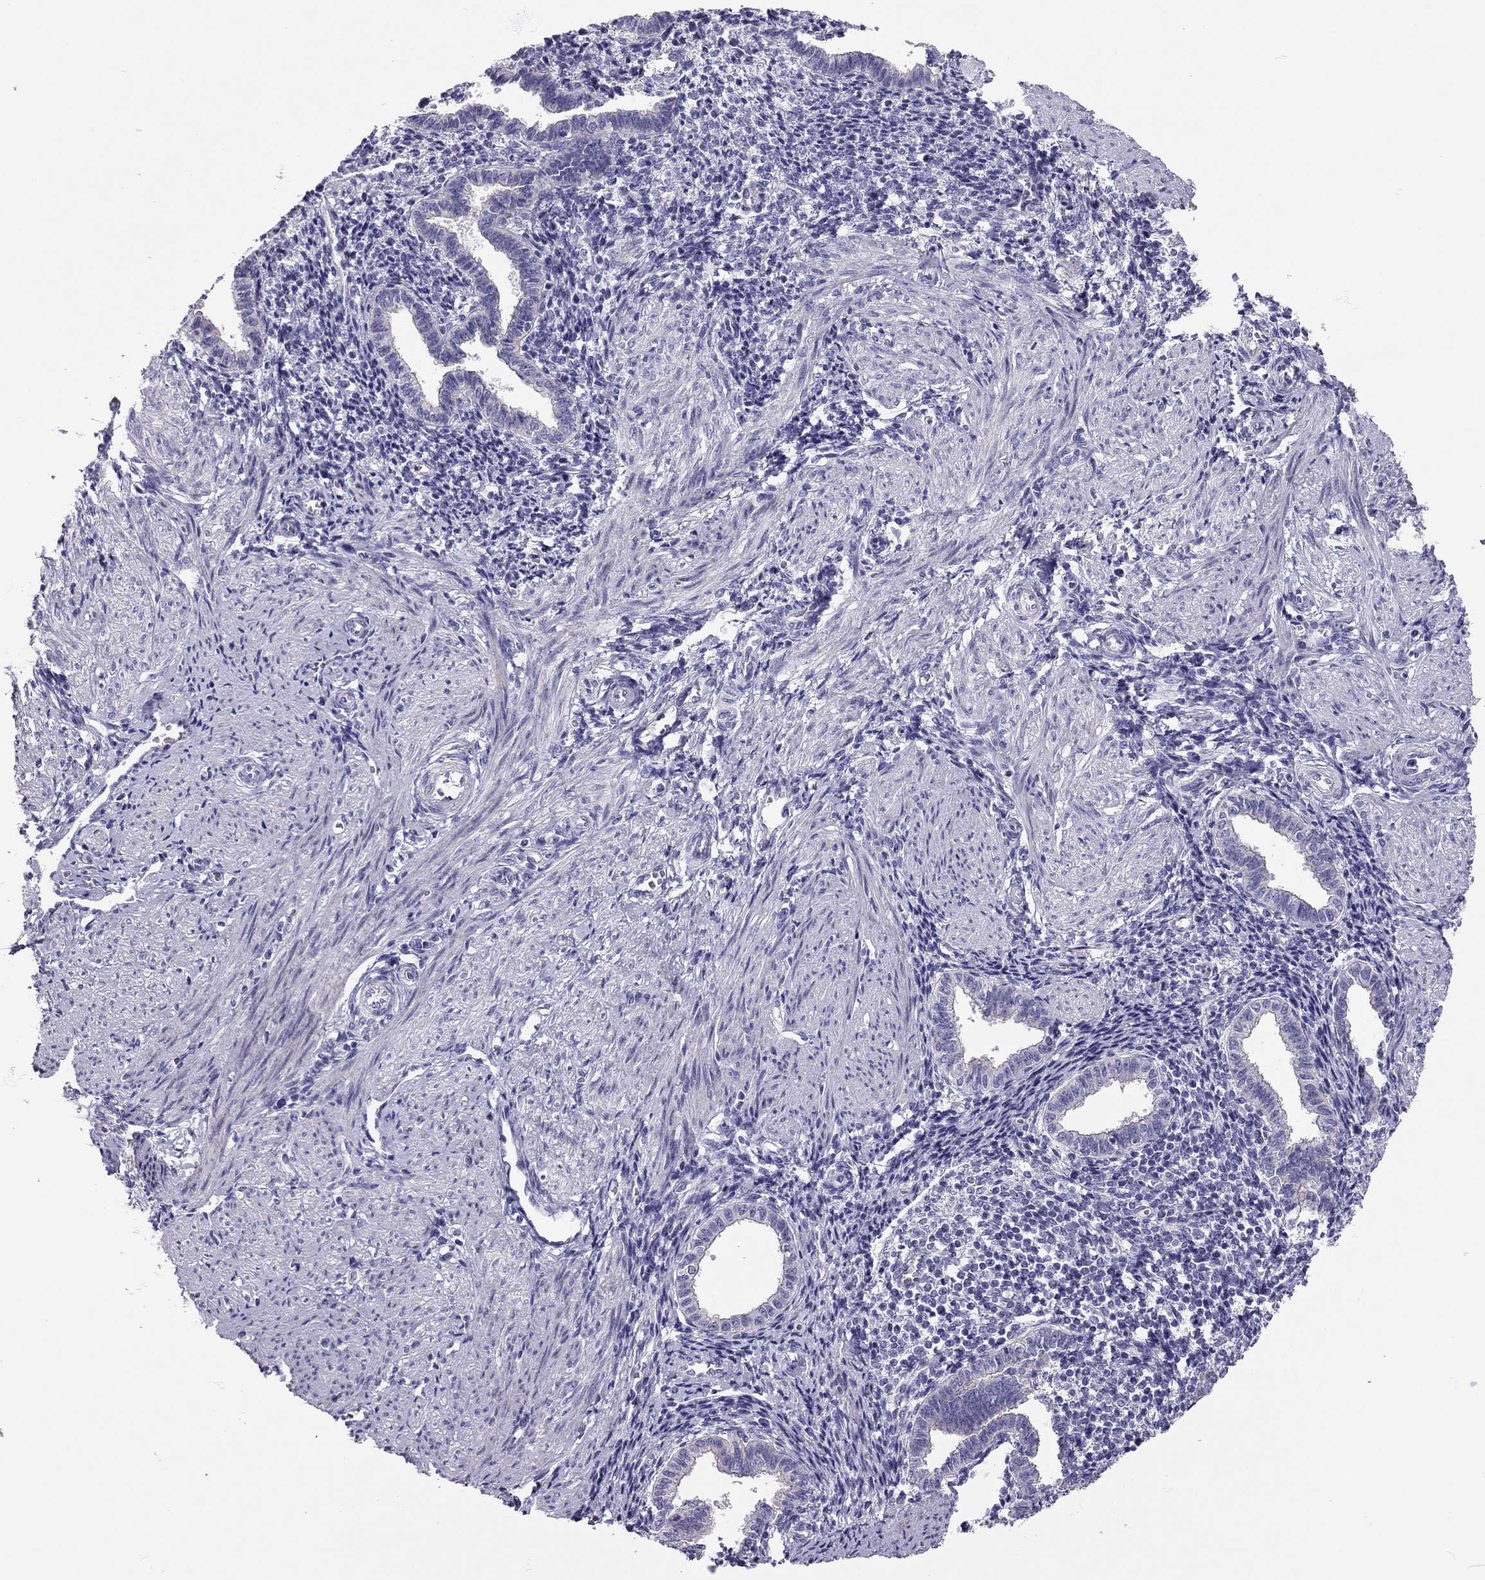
{"staining": {"intensity": "negative", "quantity": "none", "location": "none"}, "tissue": "endometrium", "cell_type": "Cells in endometrial stroma", "image_type": "normal", "snomed": [{"axis": "morphology", "description": "Normal tissue, NOS"}, {"axis": "topography", "description": "Endometrium"}], "caption": "Immunohistochemistry (IHC) of benign human endometrium reveals no positivity in cells in endometrial stroma.", "gene": "SCARB1", "patient": {"sex": "female", "age": 37}}